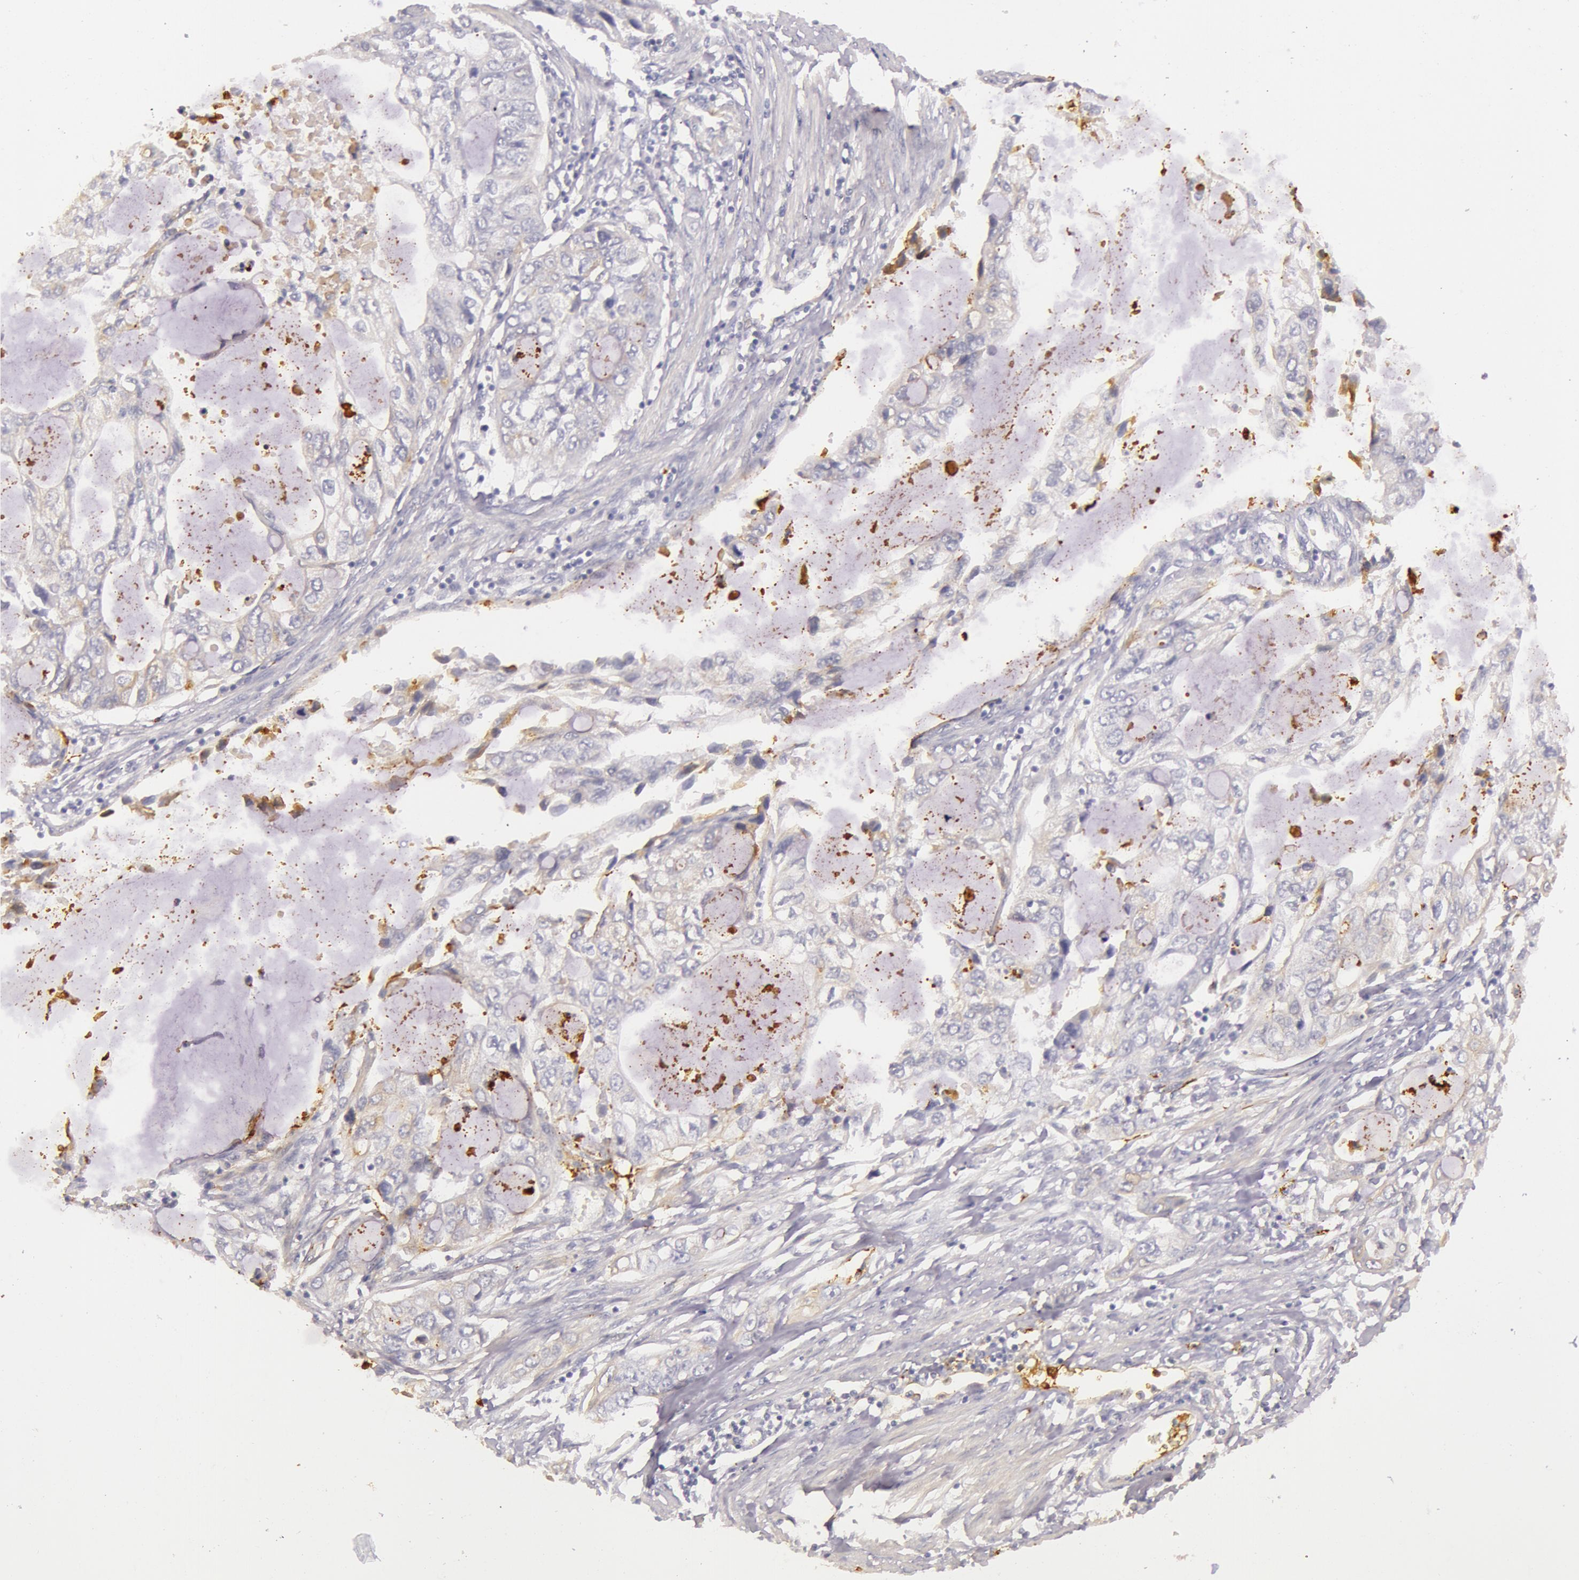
{"staining": {"intensity": "negative", "quantity": "none", "location": "none"}, "tissue": "stomach cancer", "cell_type": "Tumor cells", "image_type": "cancer", "snomed": [{"axis": "morphology", "description": "Adenocarcinoma, NOS"}, {"axis": "topography", "description": "Stomach, upper"}], "caption": "Human stomach cancer stained for a protein using immunohistochemistry shows no positivity in tumor cells.", "gene": "C4BPA", "patient": {"sex": "female", "age": 52}}